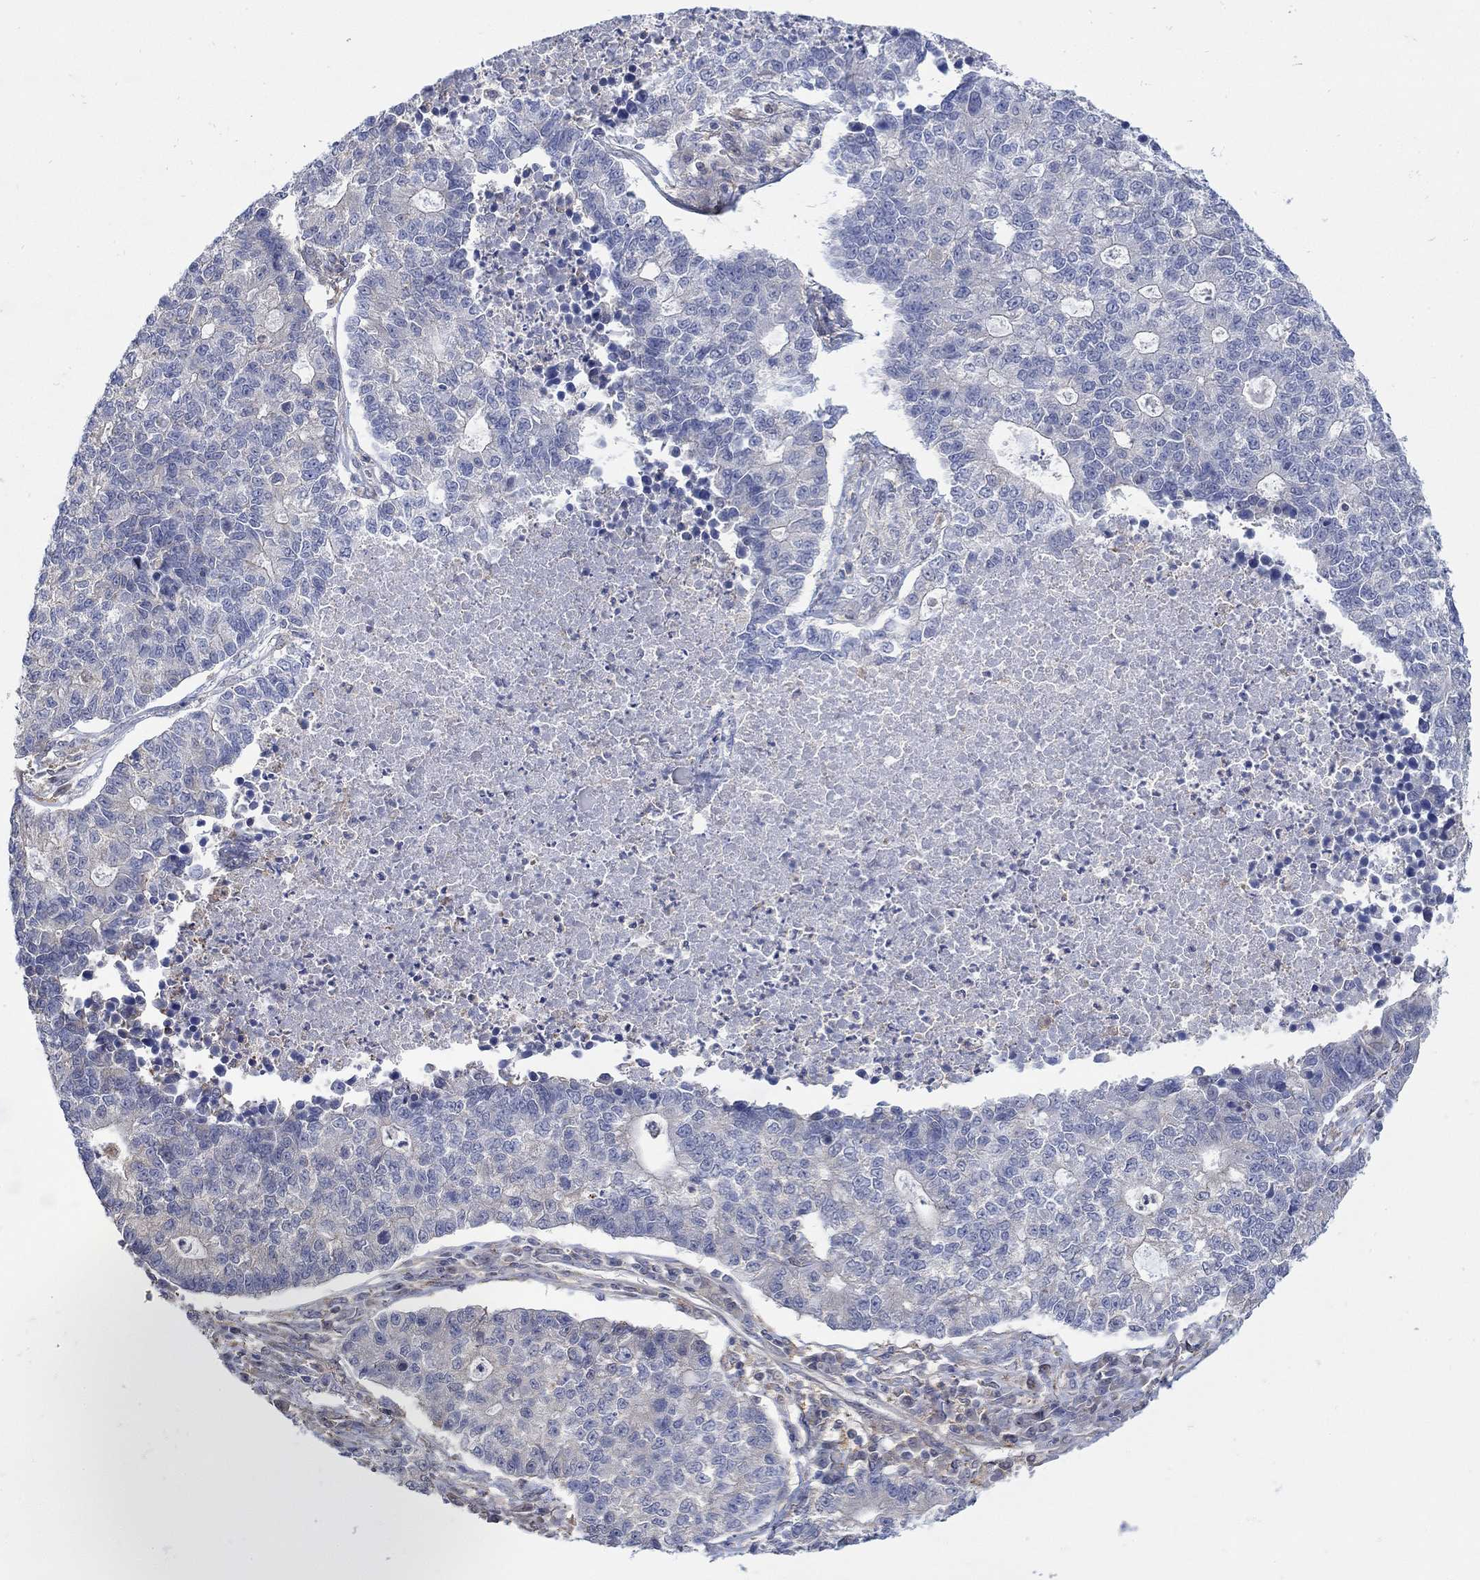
{"staining": {"intensity": "negative", "quantity": "none", "location": "none"}, "tissue": "lung cancer", "cell_type": "Tumor cells", "image_type": "cancer", "snomed": [{"axis": "morphology", "description": "Adenocarcinoma, NOS"}, {"axis": "topography", "description": "Lung"}], "caption": "Micrograph shows no significant protein positivity in tumor cells of lung cancer (adenocarcinoma).", "gene": "TEKT3", "patient": {"sex": "male", "age": 57}}